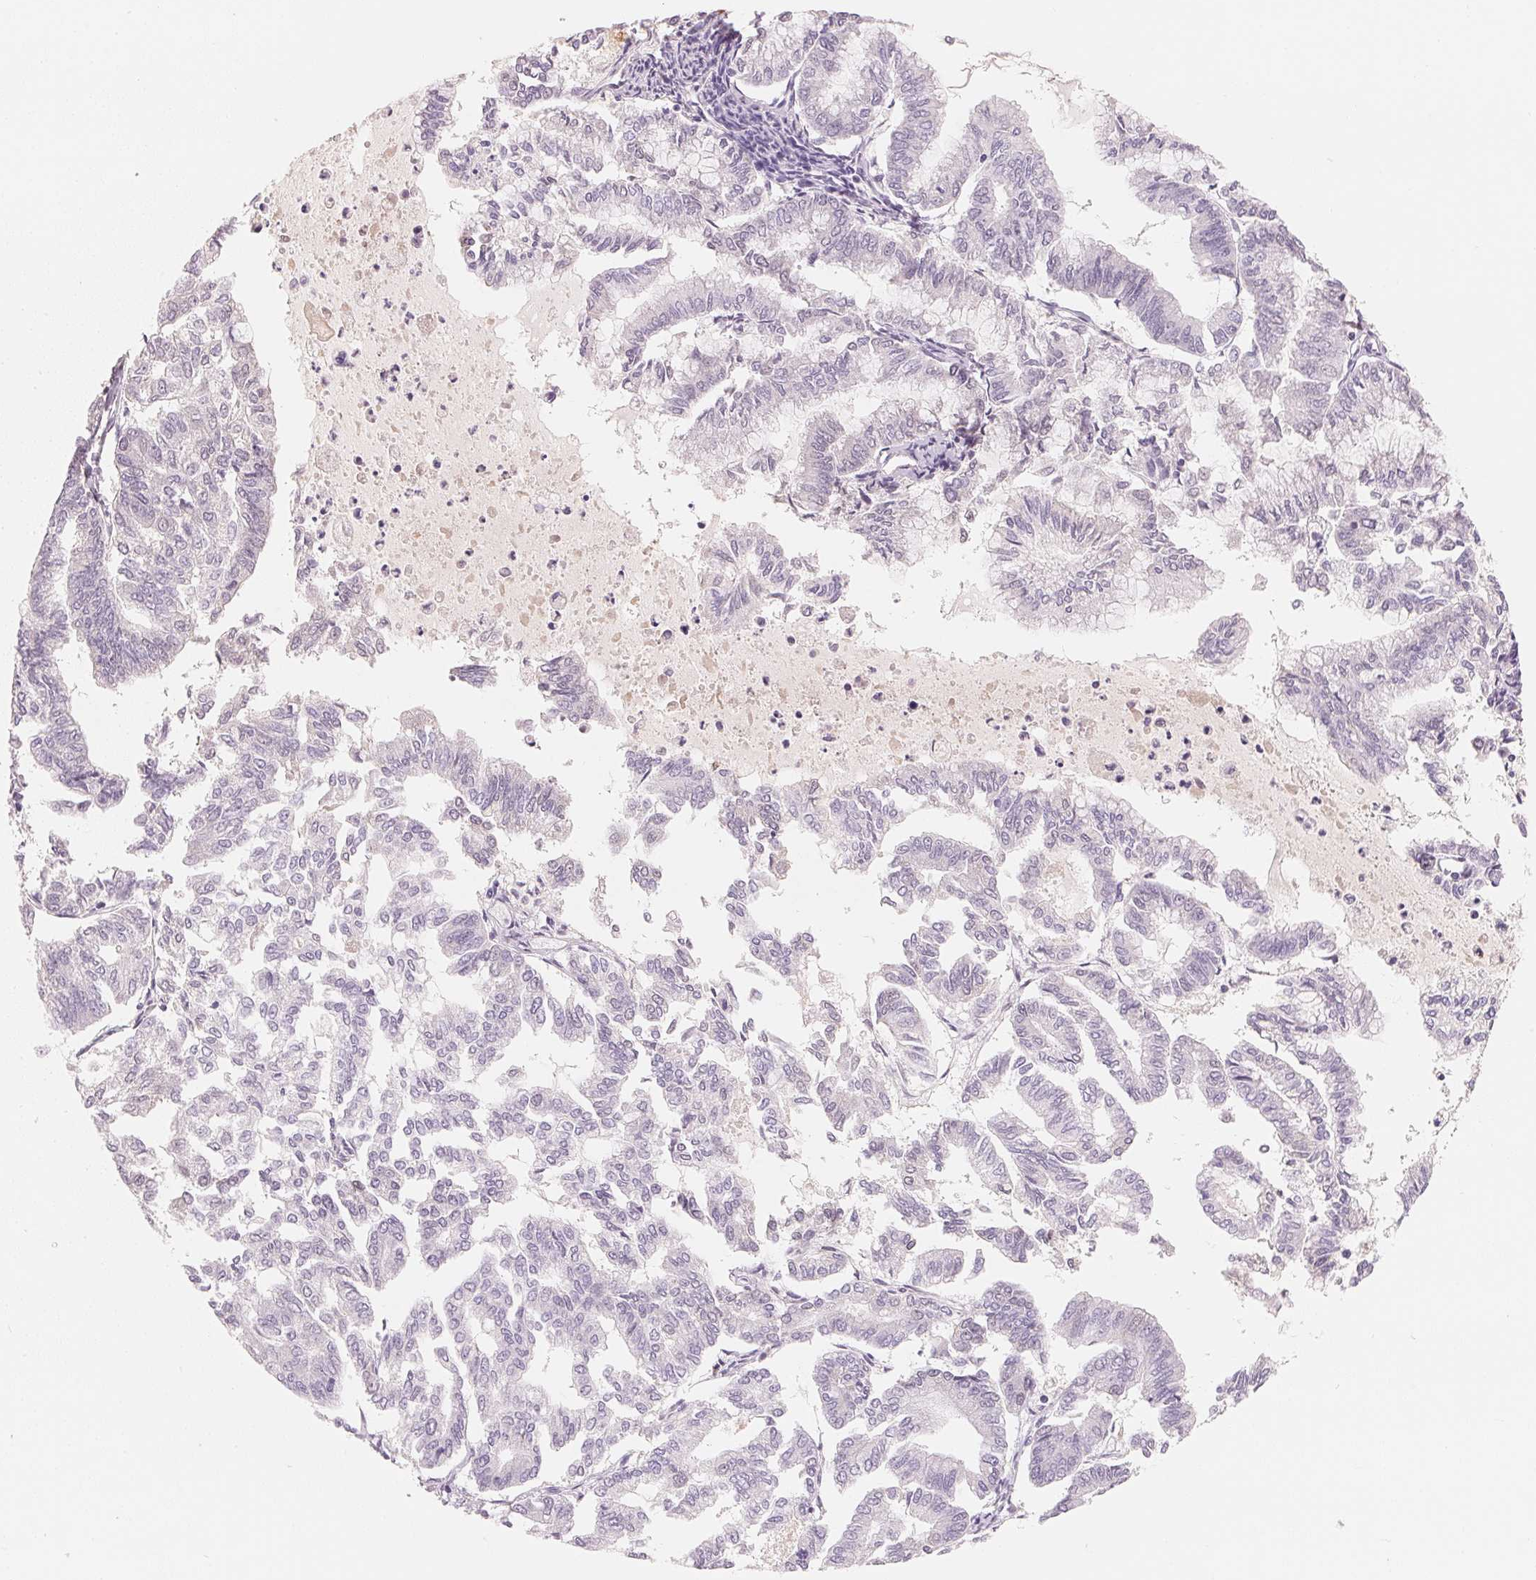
{"staining": {"intensity": "negative", "quantity": "none", "location": "none"}, "tissue": "endometrial cancer", "cell_type": "Tumor cells", "image_type": "cancer", "snomed": [{"axis": "morphology", "description": "Adenocarcinoma, NOS"}, {"axis": "topography", "description": "Endometrium"}], "caption": "High power microscopy micrograph of an immunohistochemistry (IHC) image of endometrial cancer, revealing no significant staining in tumor cells.", "gene": "CFHR2", "patient": {"sex": "female", "age": 79}}